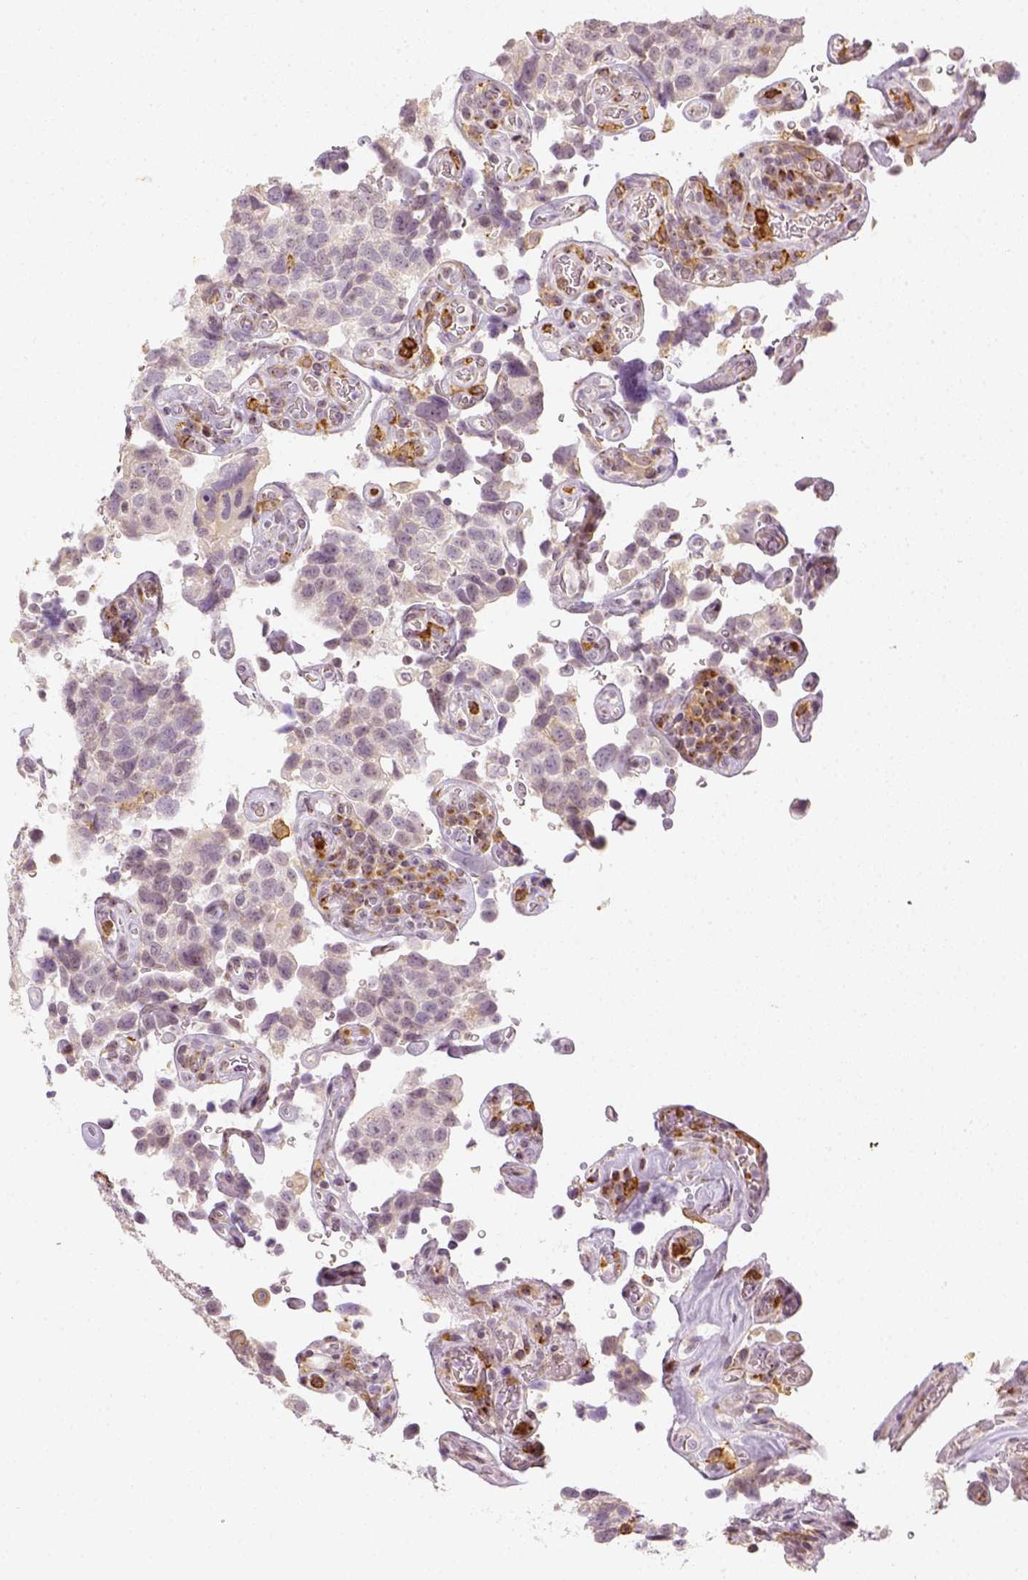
{"staining": {"intensity": "negative", "quantity": "none", "location": "none"}, "tissue": "urothelial cancer", "cell_type": "Tumor cells", "image_type": "cancer", "snomed": [{"axis": "morphology", "description": "Urothelial carcinoma, High grade"}, {"axis": "topography", "description": "Urinary bladder"}], "caption": "A high-resolution photomicrograph shows IHC staining of urothelial cancer, which demonstrates no significant positivity in tumor cells.", "gene": "CD14", "patient": {"sex": "female", "age": 58}}